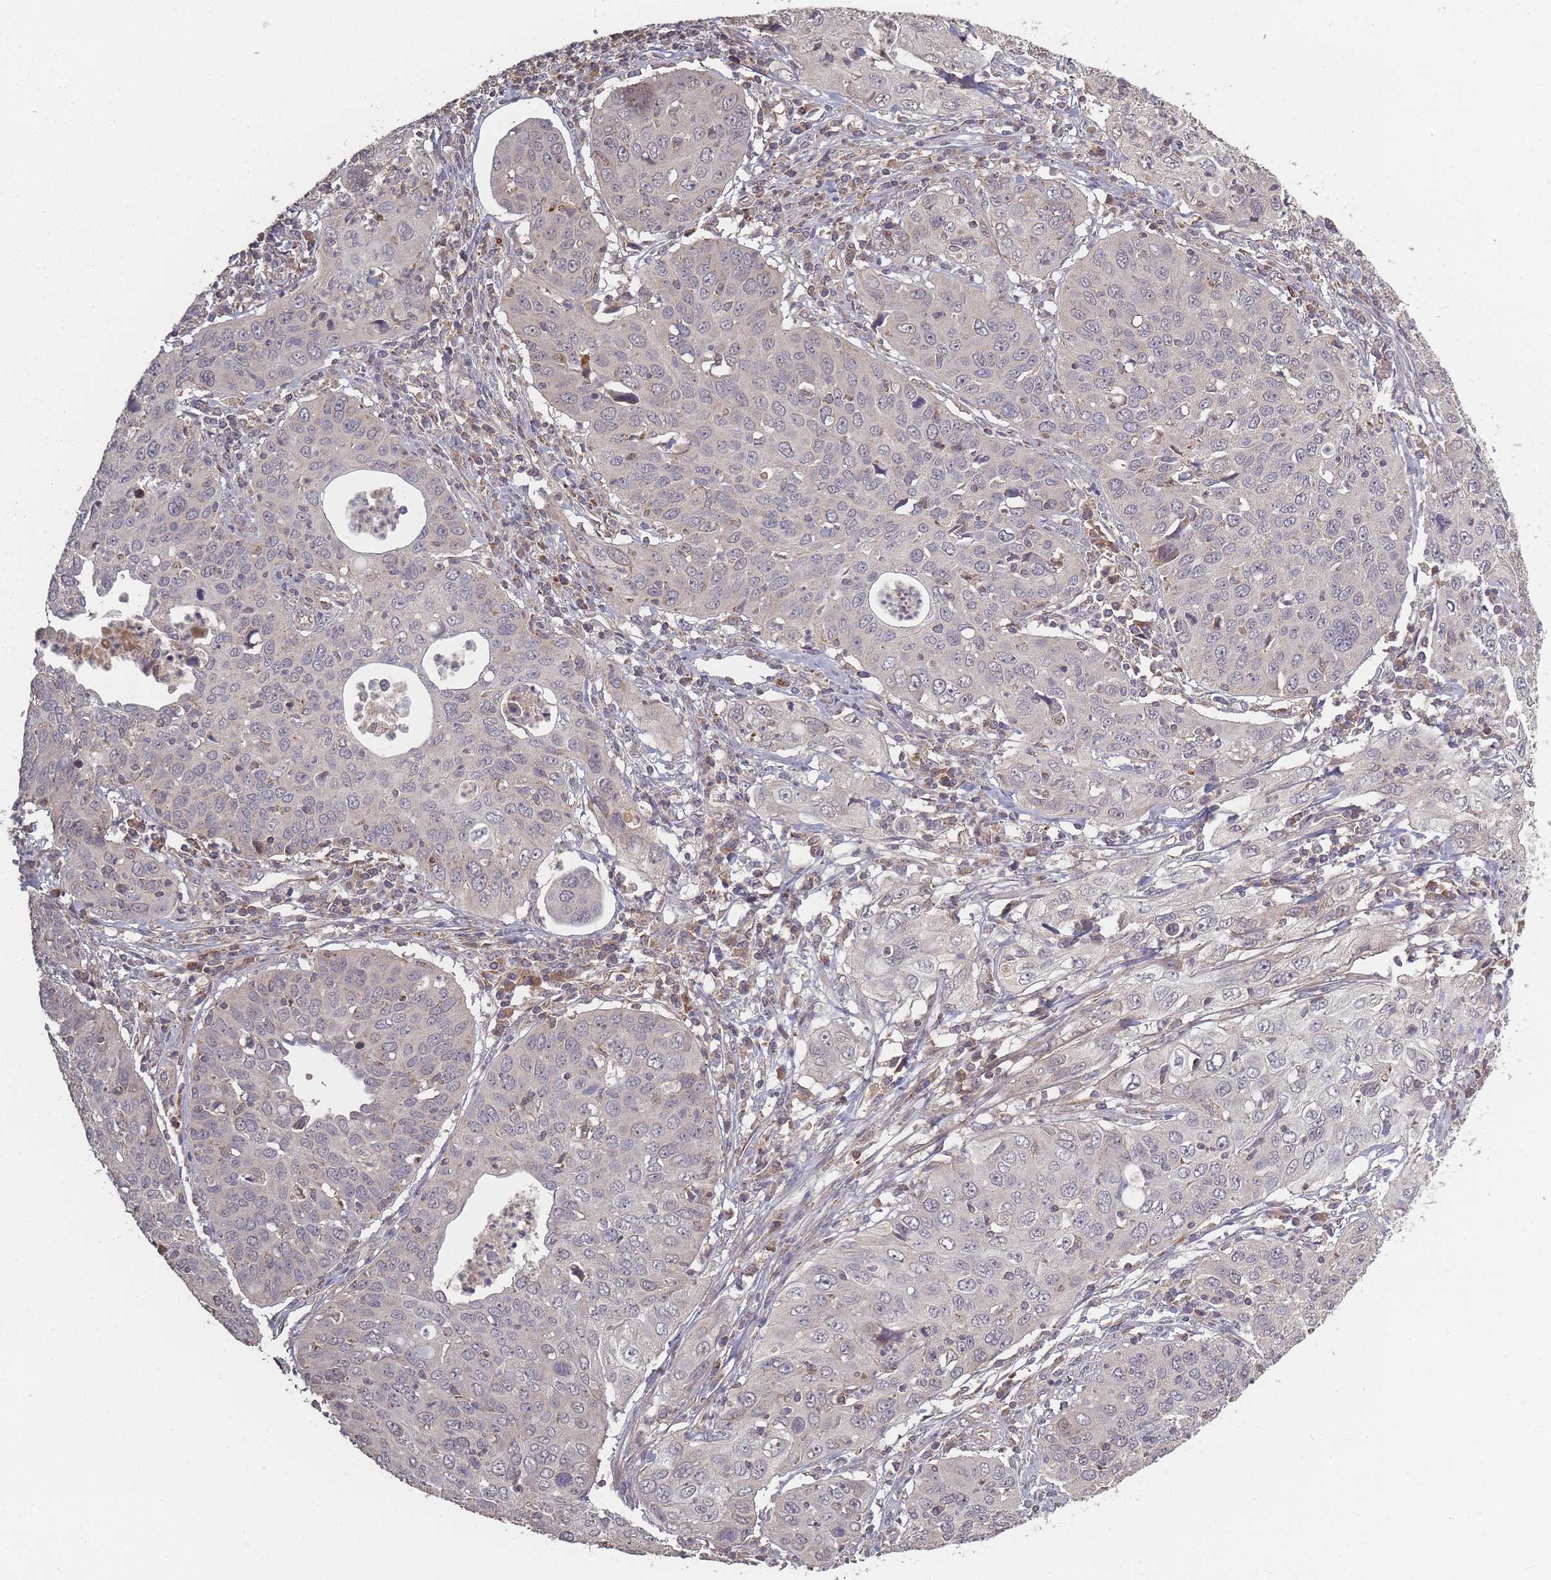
{"staining": {"intensity": "negative", "quantity": "none", "location": "none"}, "tissue": "cervical cancer", "cell_type": "Tumor cells", "image_type": "cancer", "snomed": [{"axis": "morphology", "description": "Squamous cell carcinoma, NOS"}, {"axis": "topography", "description": "Cervix"}], "caption": "This is an immunohistochemistry photomicrograph of squamous cell carcinoma (cervical). There is no positivity in tumor cells.", "gene": "LYRM7", "patient": {"sex": "female", "age": 36}}